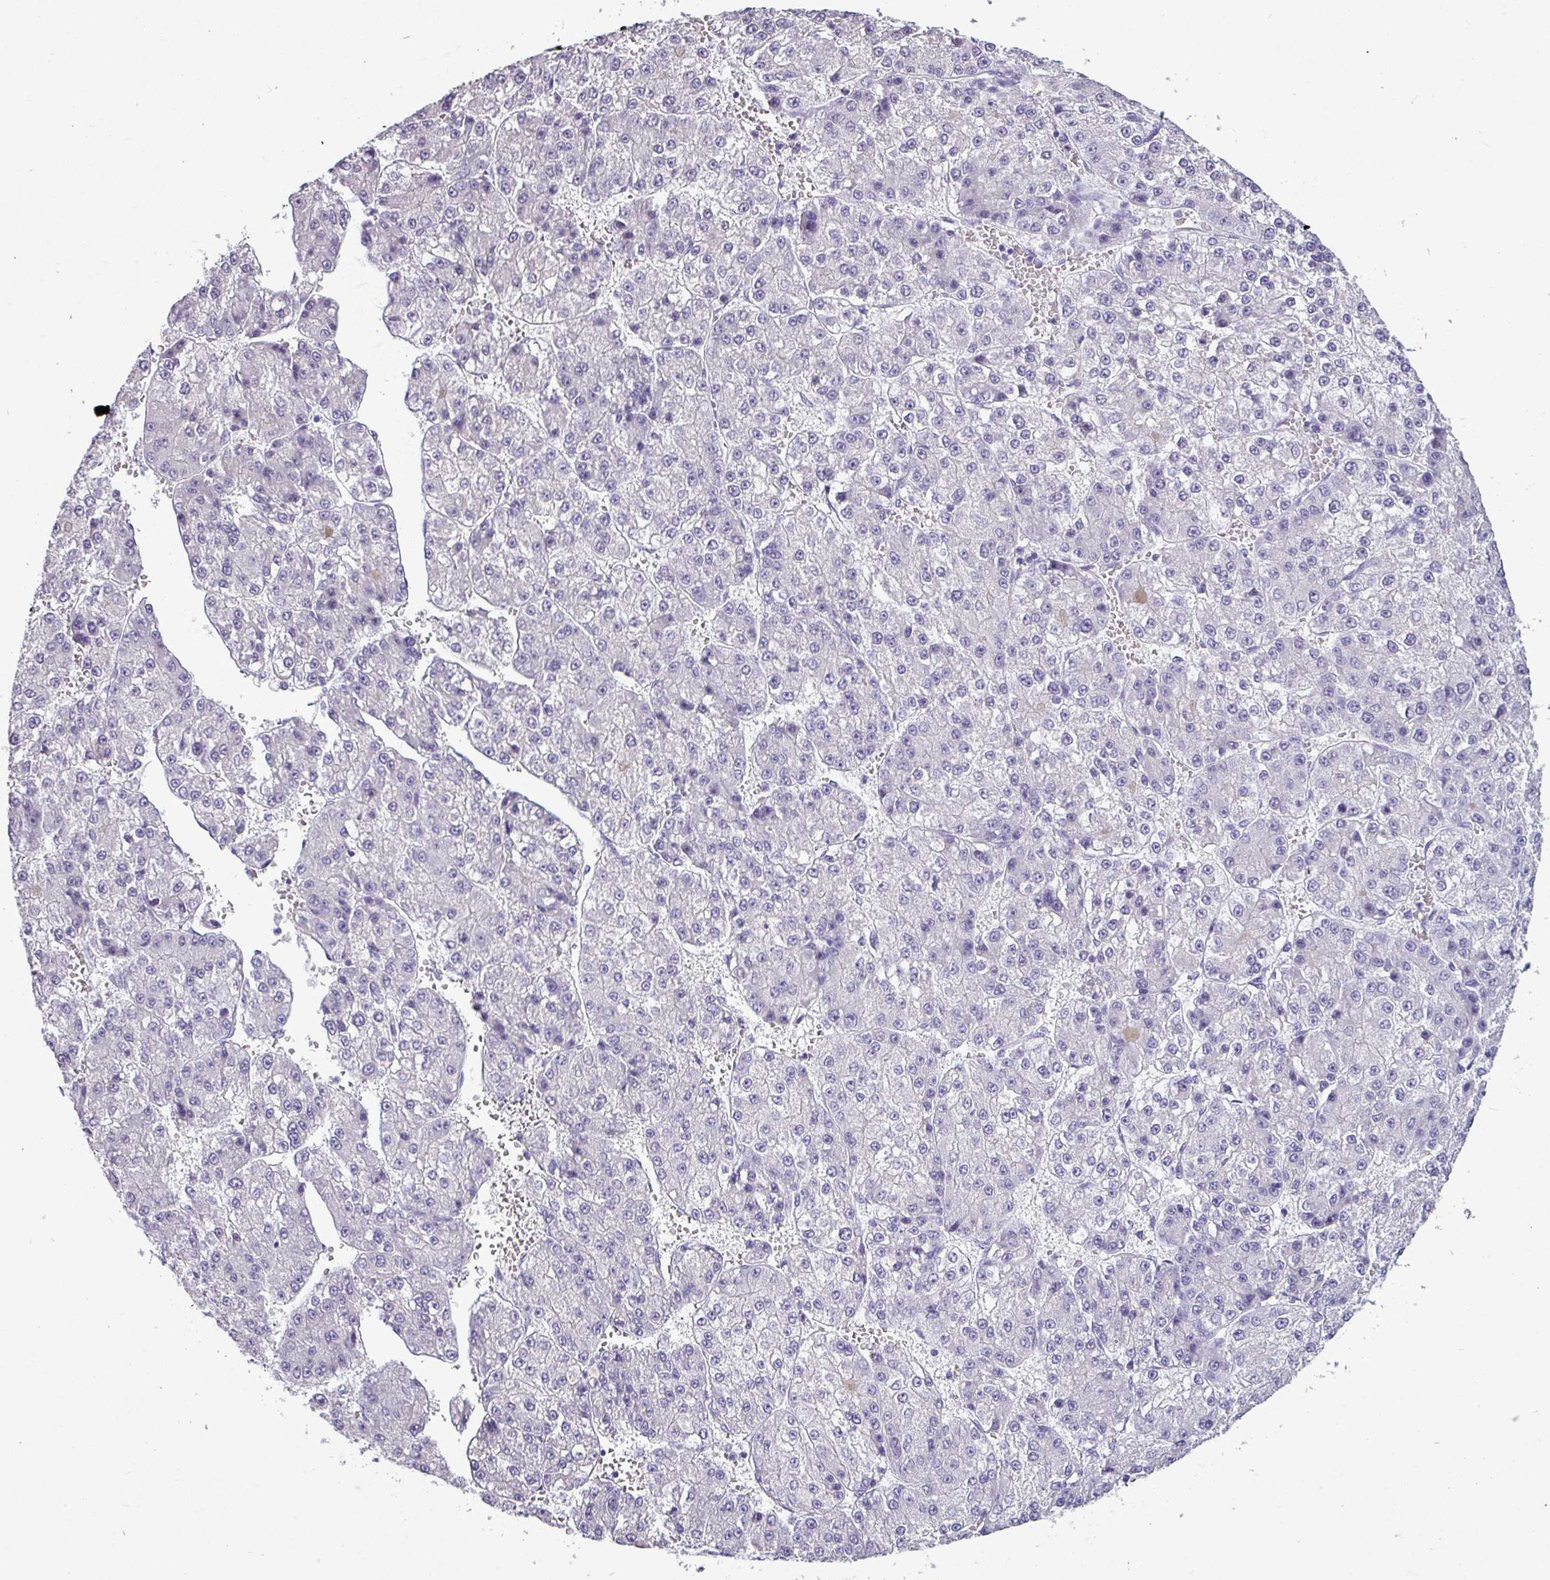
{"staining": {"intensity": "negative", "quantity": "none", "location": "none"}, "tissue": "liver cancer", "cell_type": "Tumor cells", "image_type": "cancer", "snomed": [{"axis": "morphology", "description": "Carcinoma, Hepatocellular, NOS"}, {"axis": "topography", "description": "Liver"}], "caption": "Immunohistochemical staining of liver hepatocellular carcinoma demonstrates no significant expression in tumor cells. The staining was performed using DAB (3,3'-diaminobenzidine) to visualize the protein expression in brown, while the nuclei were stained in blue with hematoxylin (Magnification: 20x).", "gene": "TMEM91", "patient": {"sex": "female", "age": 73}}